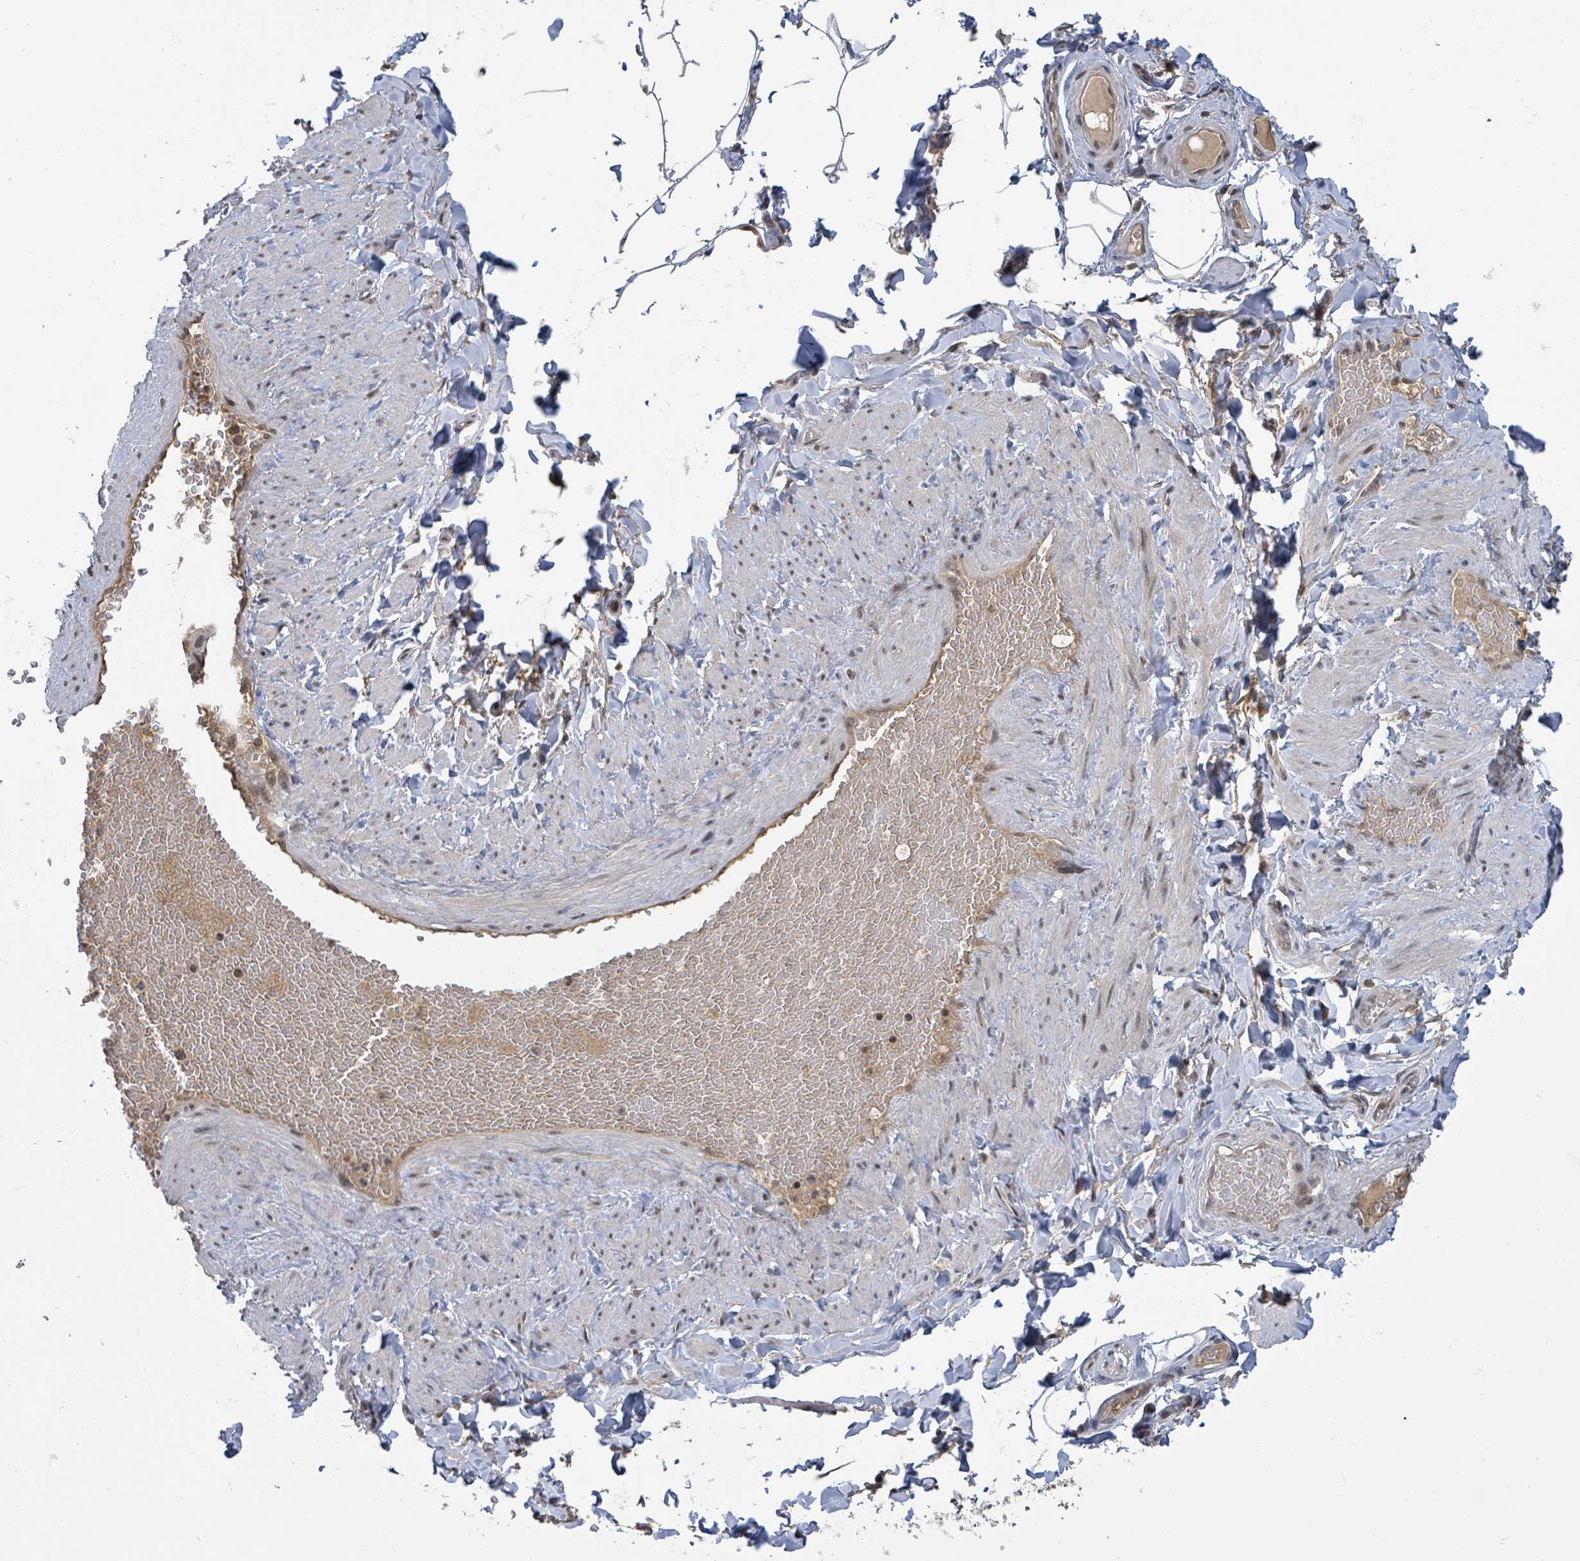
{"staining": {"intensity": "negative", "quantity": "none", "location": "none"}, "tissue": "adipose tissue", "cell_type": "Adipocytes", "image_type": "normal", "snomed": [{"axis": "morphology", "description": "Normal tissue, NOS"}, {"axis": "topography", "description": "Soft tissue"}, {"axis": "topography", "description": "Vascular tissue"}], "caption": "DAB immunohistochemical staining of benign human adipose tissue shows no significant positivity in adipocytes.", "gene": "ZBTB14", "patient": {"sex": "male", "age": 54}}